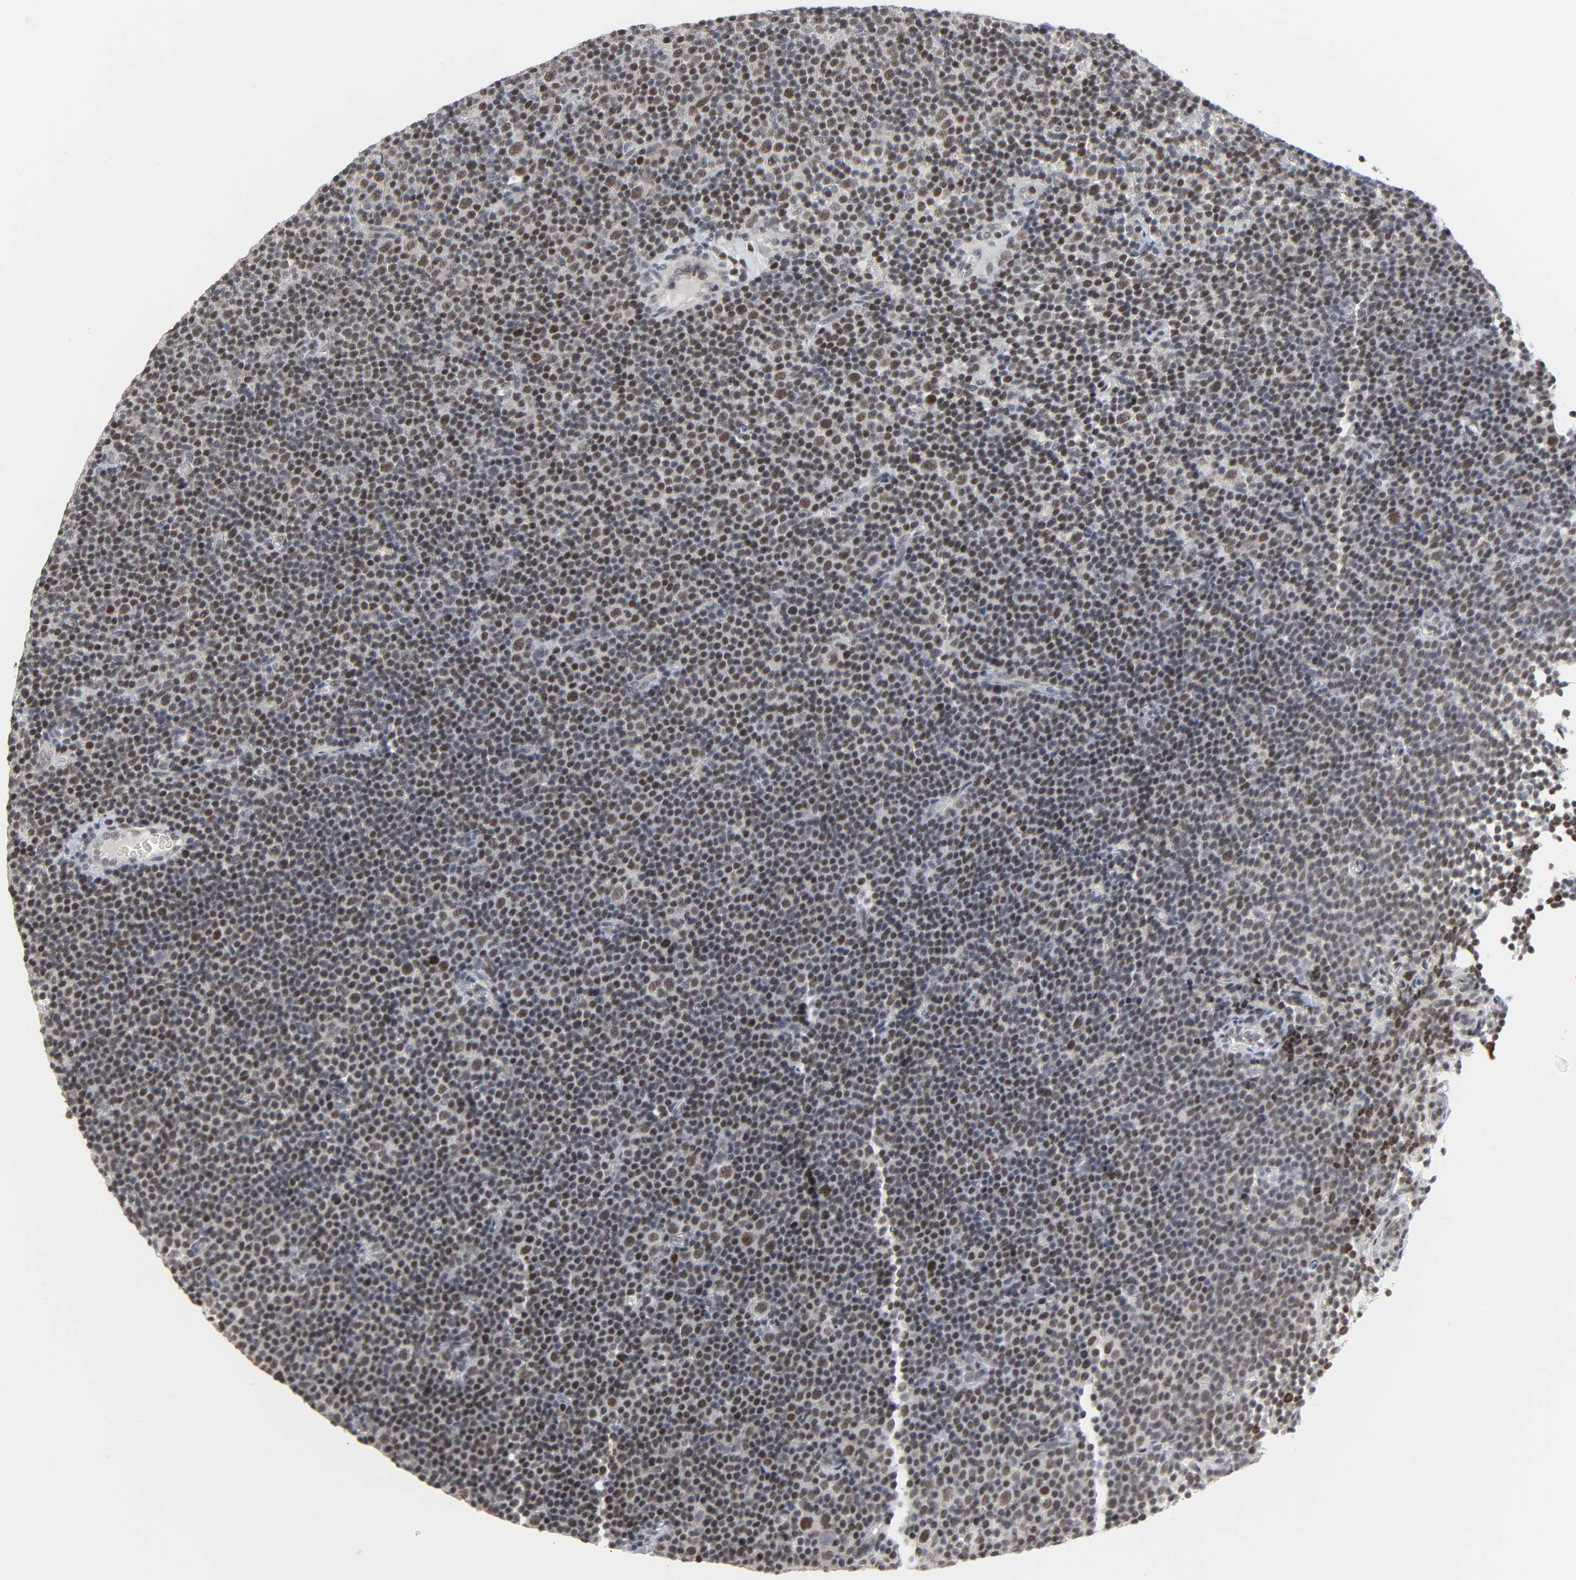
{"staining": {"intensity": "moderate", "quantity": "25%-75%", "location": "nuclear"}, "tissue": "lymphoma", "cell_type": "Tumor cells", "image_type": "cancer", "snomed": [{"axis": "morphology", "description": "Malignant lymphoma, non-Hodgkin's type, Low grade"}, {"axis": "topography", "description": "Lymph node"}], "caption": "Brown immunohistochemical staining in human lymphoma reveals moderate nuclear staining in approximately 25%-75% of tumor cells.", "gene": "MUC1", "patient": {"sex": "female", "age": 67}}